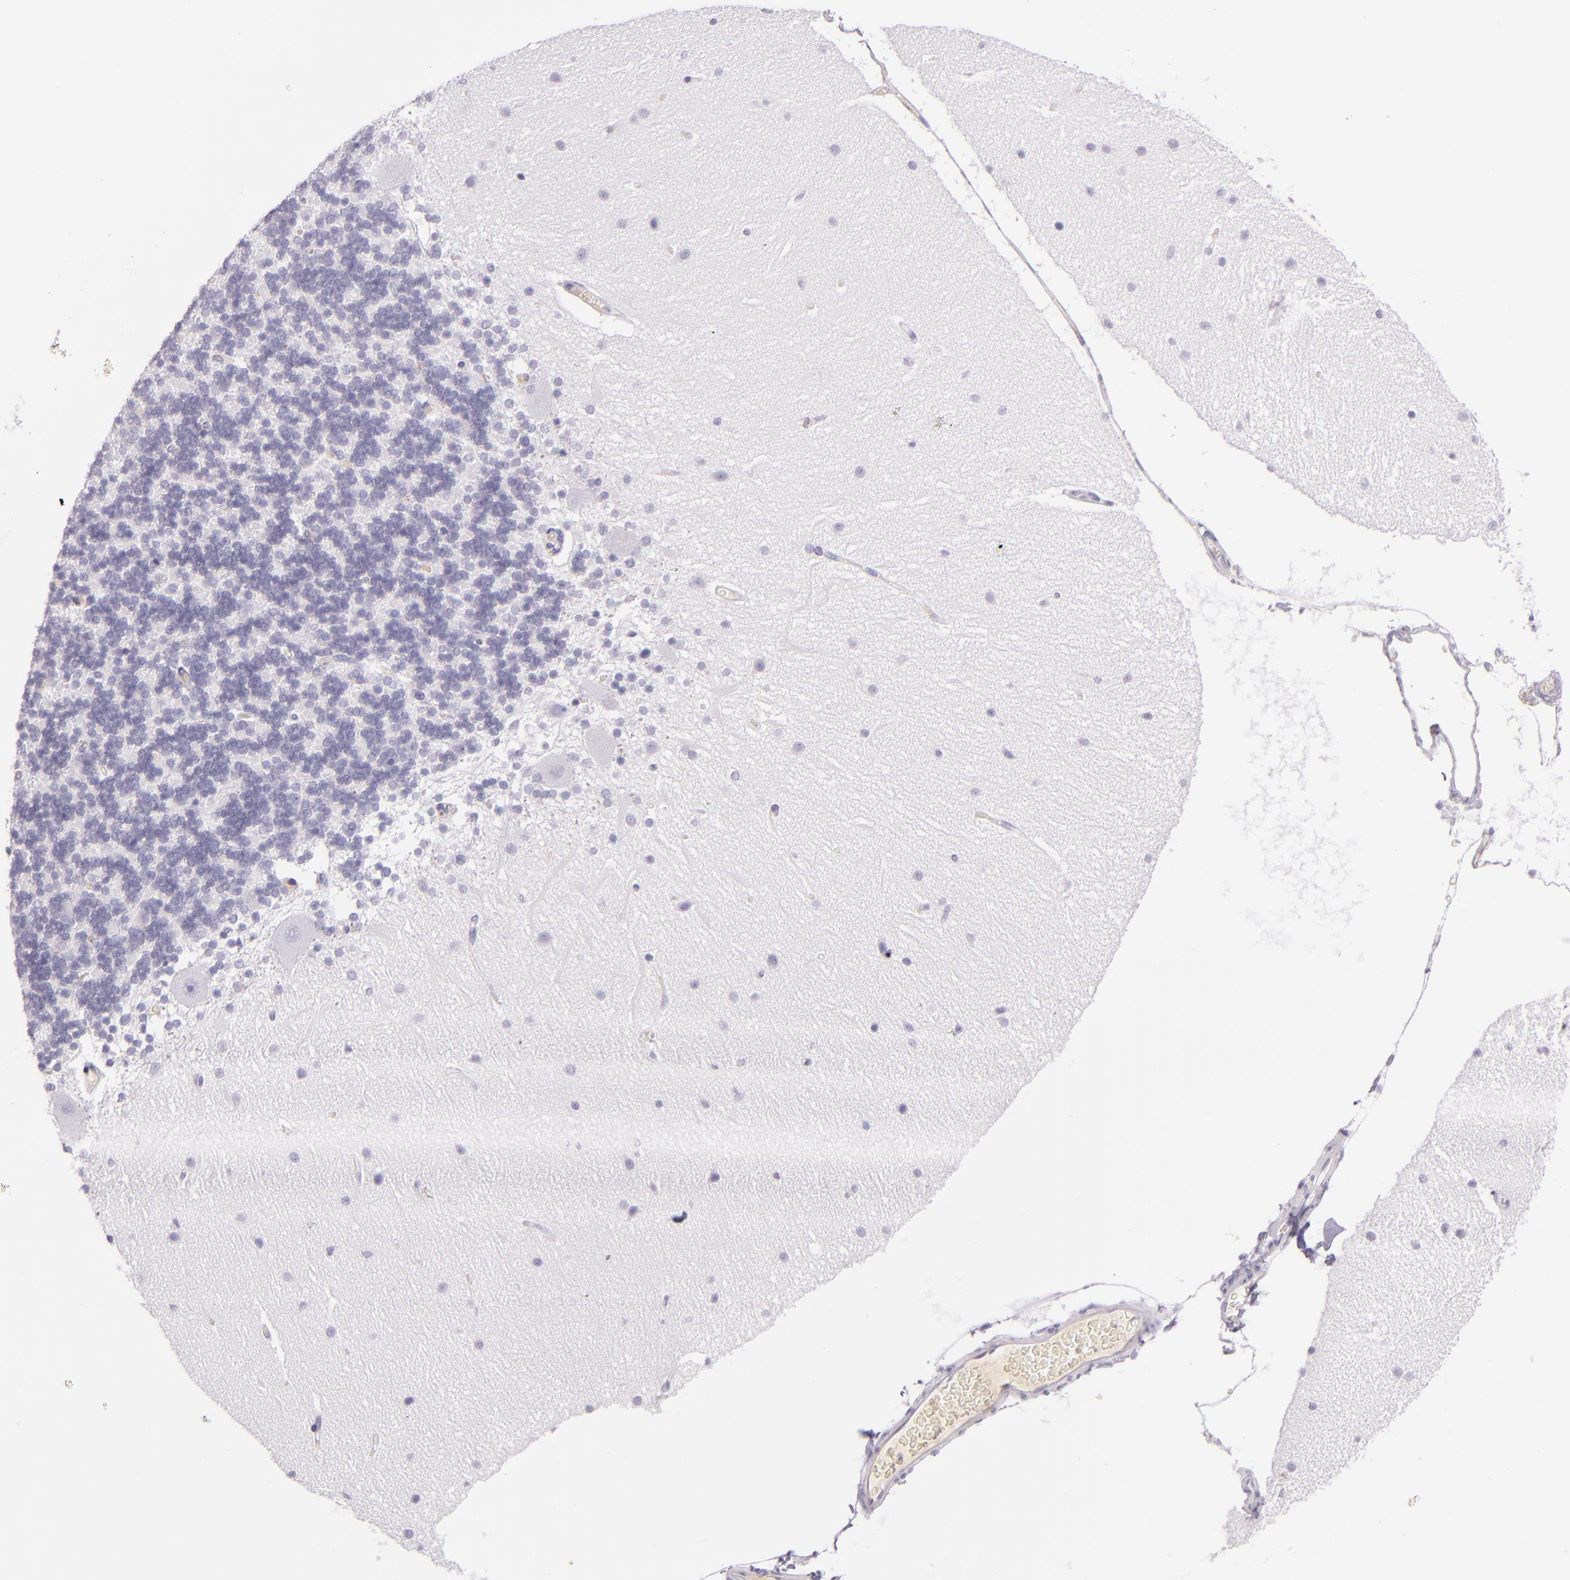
{"staining": {"intensity": "negative", "quantity": "none", "location": "none"}, "tissue": "cerebellum", "cell_type": "Cells in granular layer", "image_type": "normal", "snomed": [{"axis": "morphology", "description": "Normal tissue, NOS"}, {"axis": "topography", "description": "Cerebellum"}], "caption": "This is a photomicrograph of immunohistochemistry staining of normal cerebellum, which shows no staining in cells in granular layer. Brightfield microscopy of immunohistochemistry stained with DAB (brown) and hematoxylin (blue), captured at high magnification.", "gene": "ICAM1", "patient": {"sex": "female", "age": 54}}